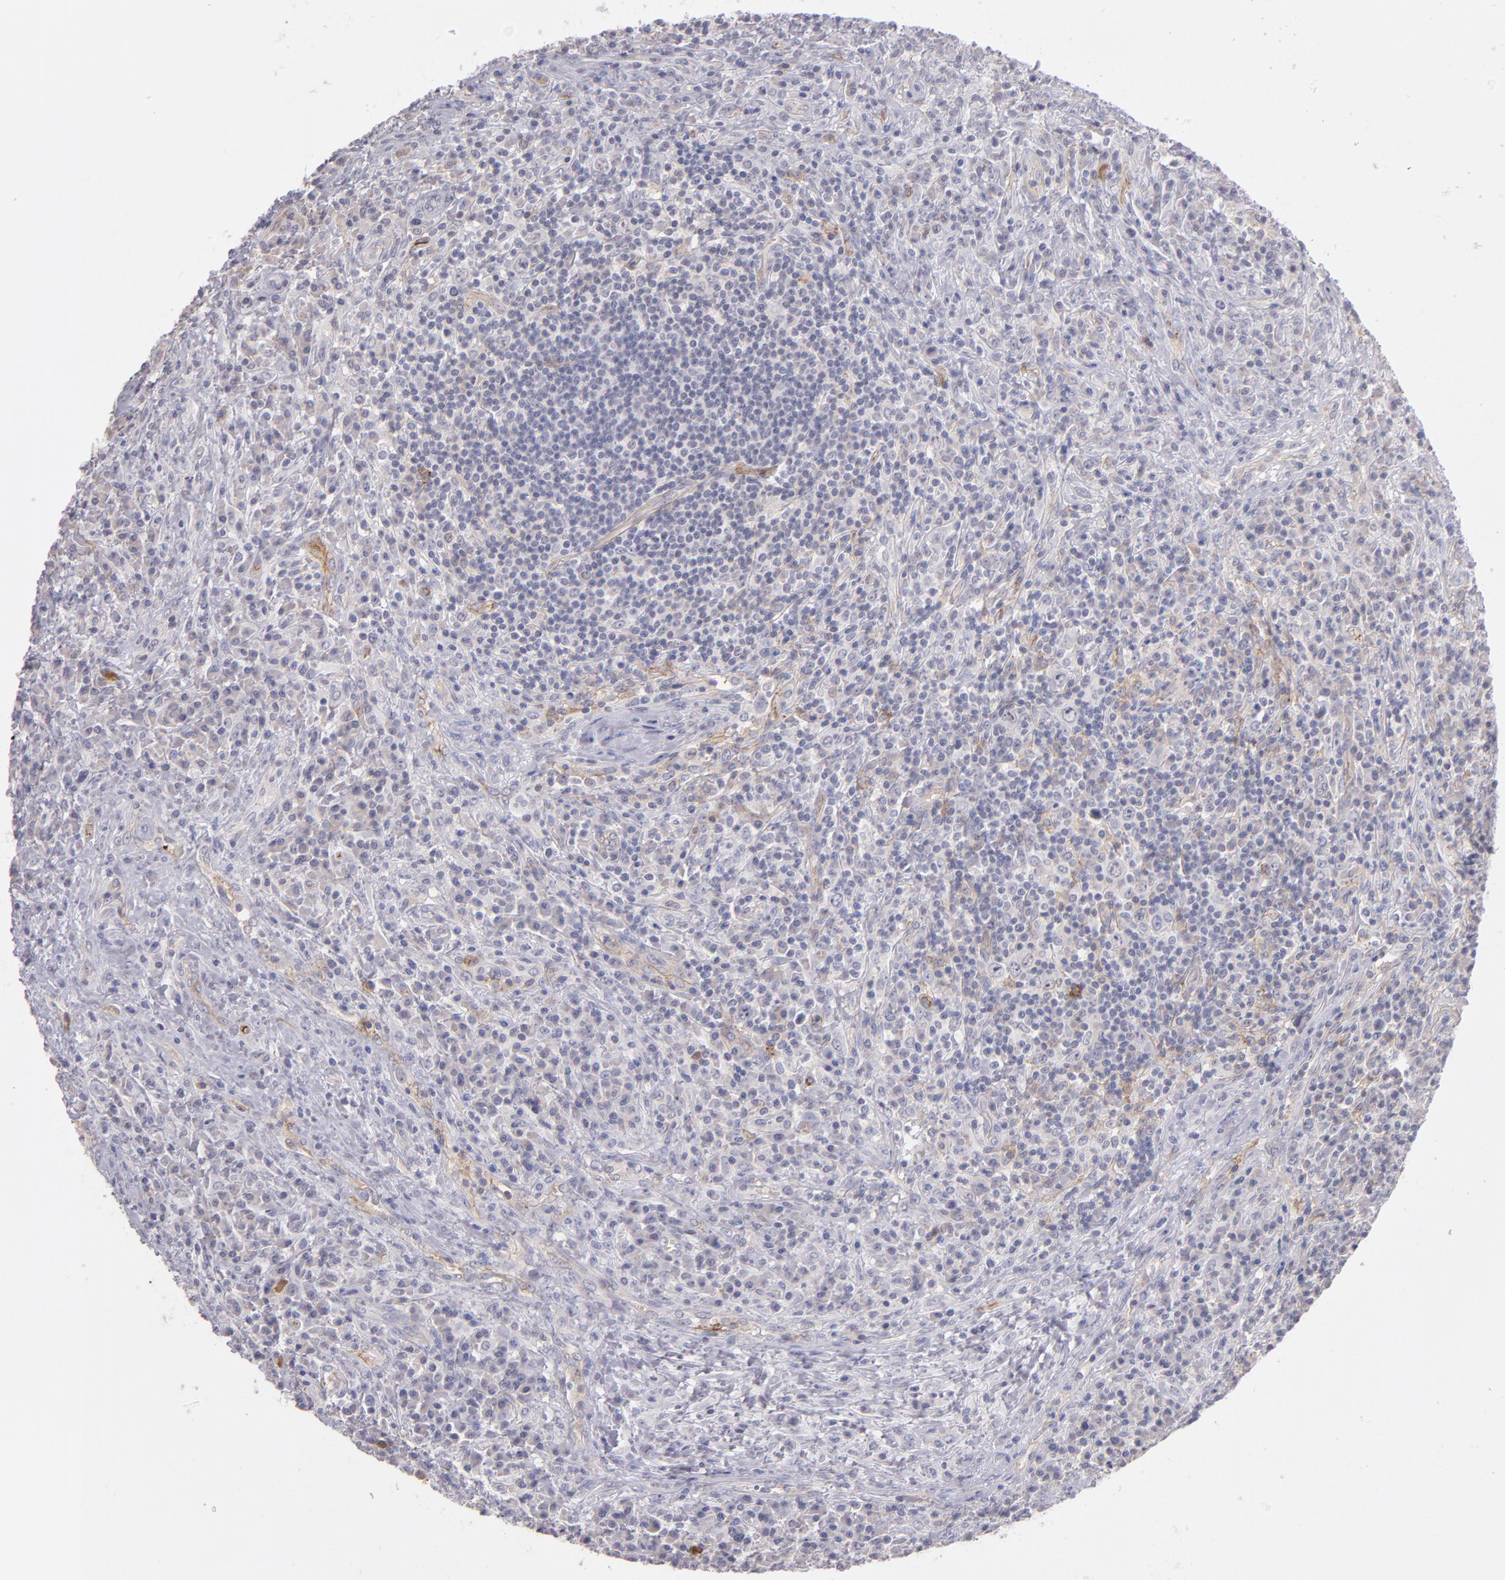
{"staining": {"intensity": "negative", "quantity": "none", "location": "none"}, "tissue": "lymphoma", "cell_type": "Tumor cells", "image_type": "cancer", "snomed": [{"axis": "morphology", "description": "Hodgkin's disease, NOS"}, {"axis": "topography", "description": "Lymph node"}], "caption": "This is a micrograph of immunohistochemistry (IHC) staining of Hodgkin's disease, which shows no staining in tumor cells. The staining was performed using DAB to visualize the protein expression in brown, while the nuclei were stained in blue with hematoxylin (Magnification: 20x).", "gene": "THBD", "patient": {"sex": "female", "age": 25}}